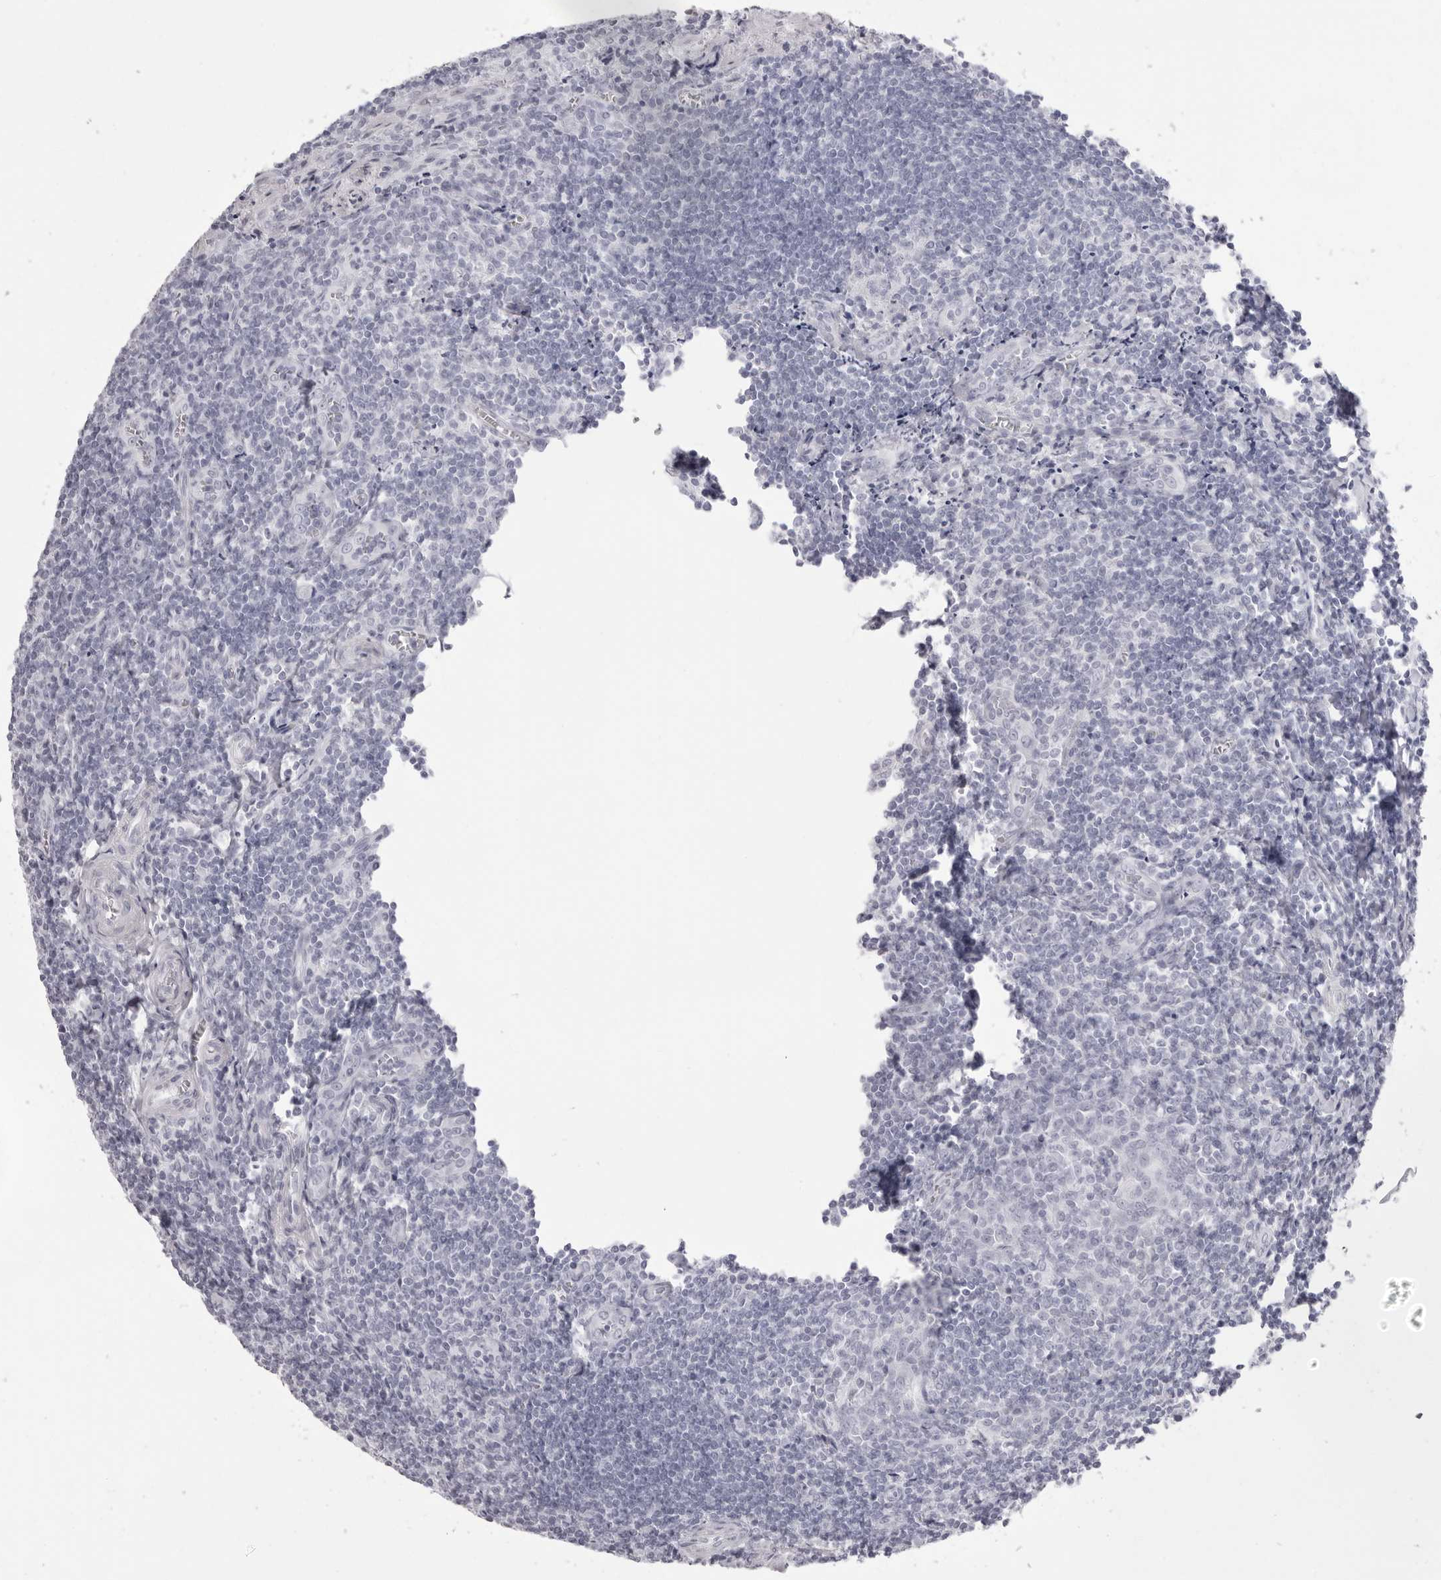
{"staining": {"intensity": "negative", "quantity": "none", "location": "none"}, "tissue": "tonsil", "cell_type": "Germinal center cells", "image_type": "normal", "snomed": [{"axis": "morphology", "description": "Normal tissue, NOS"}, {"axis": "topography", "description": "Tonsil"}], "caption": "Immunohistochemistry histopathology image of benign tonsil stained for a protein (brown), which demonstrates no positivity in germinal center cells.", "gene": "TMOD4", "patient": {"sex": "male", "age": 27}}